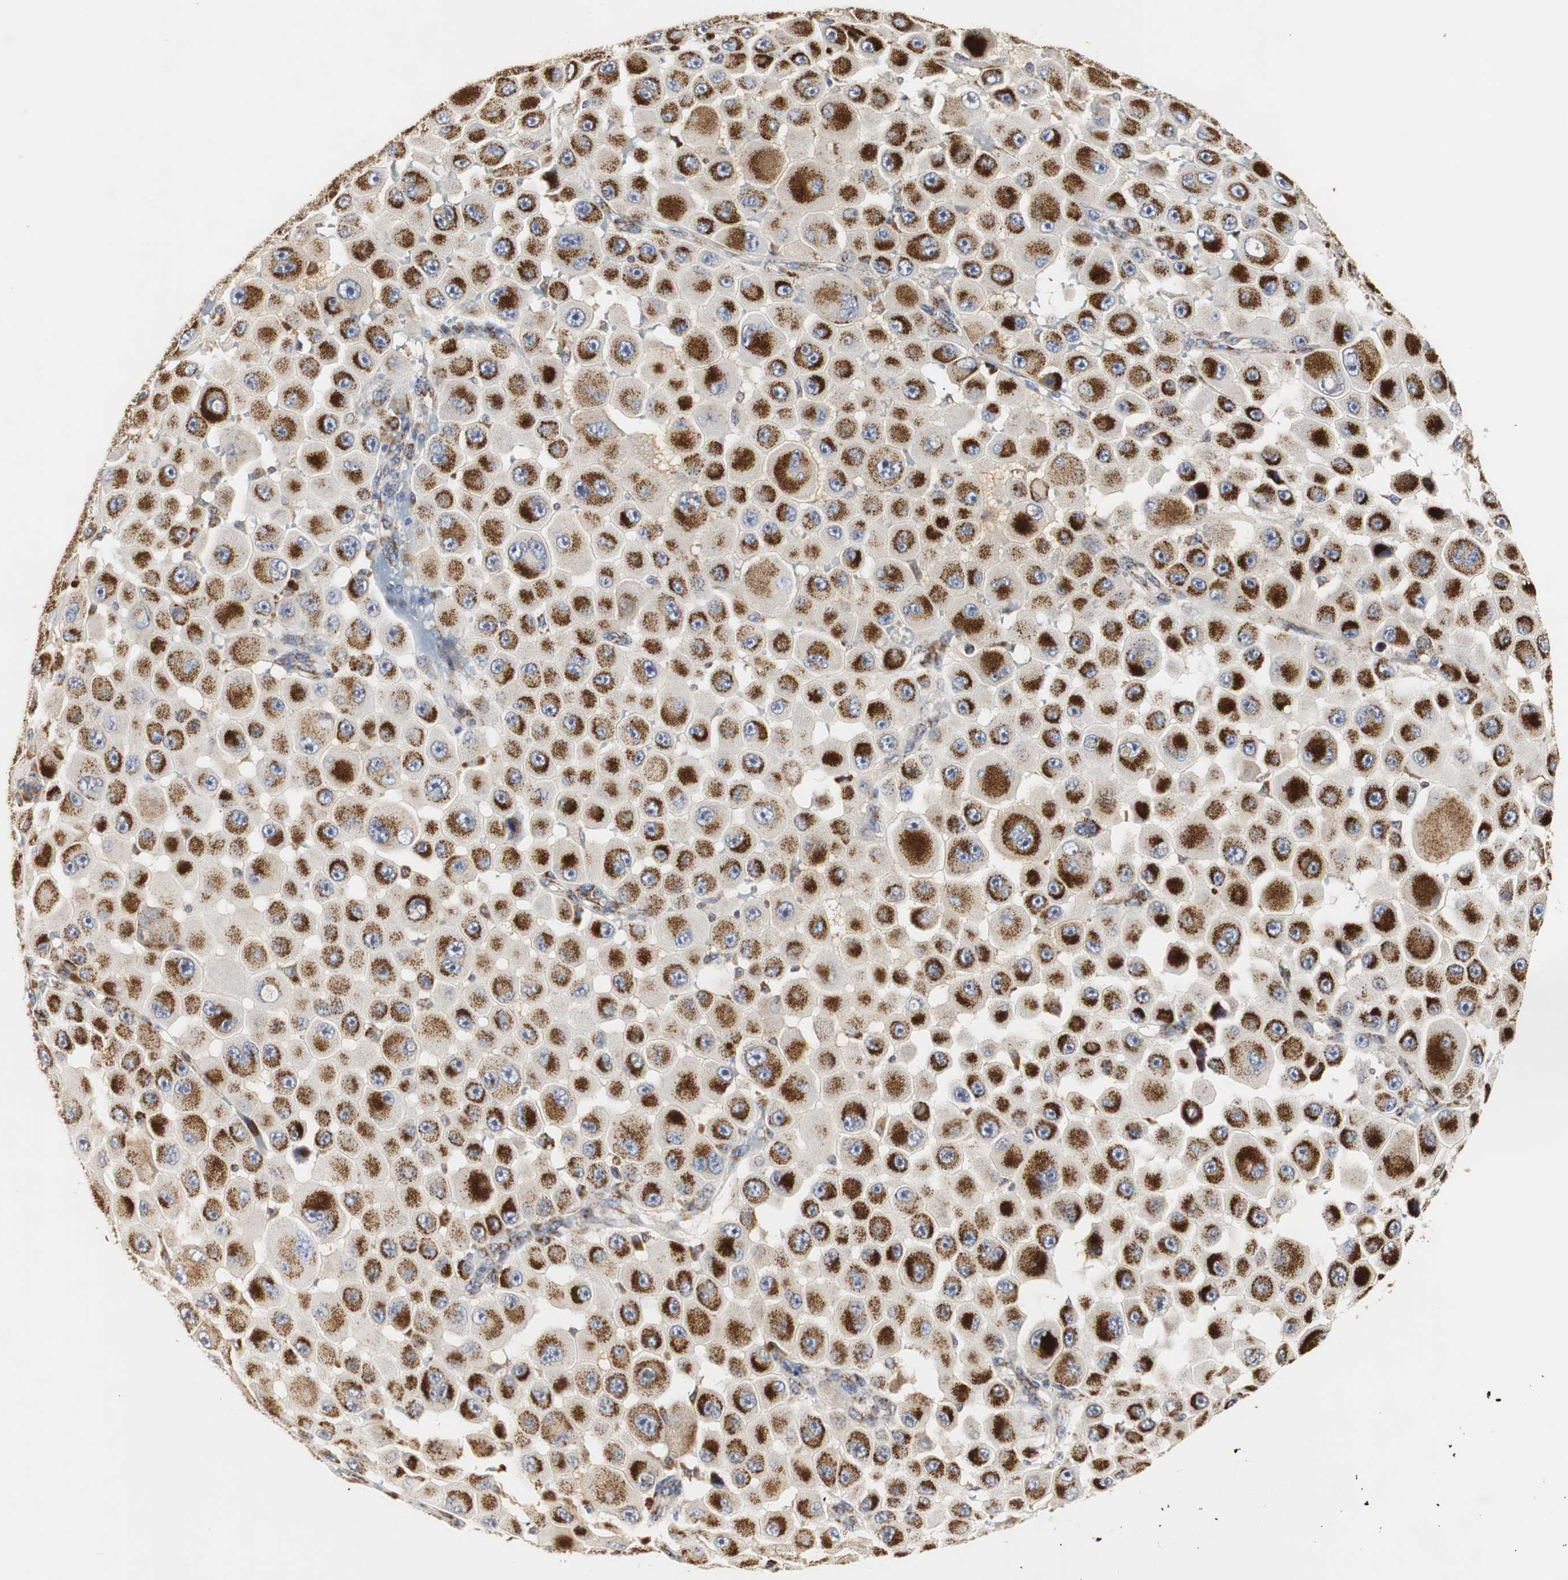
{"staining": {"intensity": "strong", "quantity": ">75%", "location": "cytoplasmic/membranous"}, "tissue": "melanoma", "cell_type": "Tumor cells", "image_type": "cancer", "snomed": [{"axis": "morphology", "description": "Malignant melanoma, NOS"}, {"axis": "topography", "description": "Skin"}], "caption": "Melanoma was stained to show a protein in brown. There is high levels of strong cytoplasmic/membranous staining in about >75% of tumor cells.", "gene": "HSD17B10", "patient": {"sex": "female", "age": 81}}